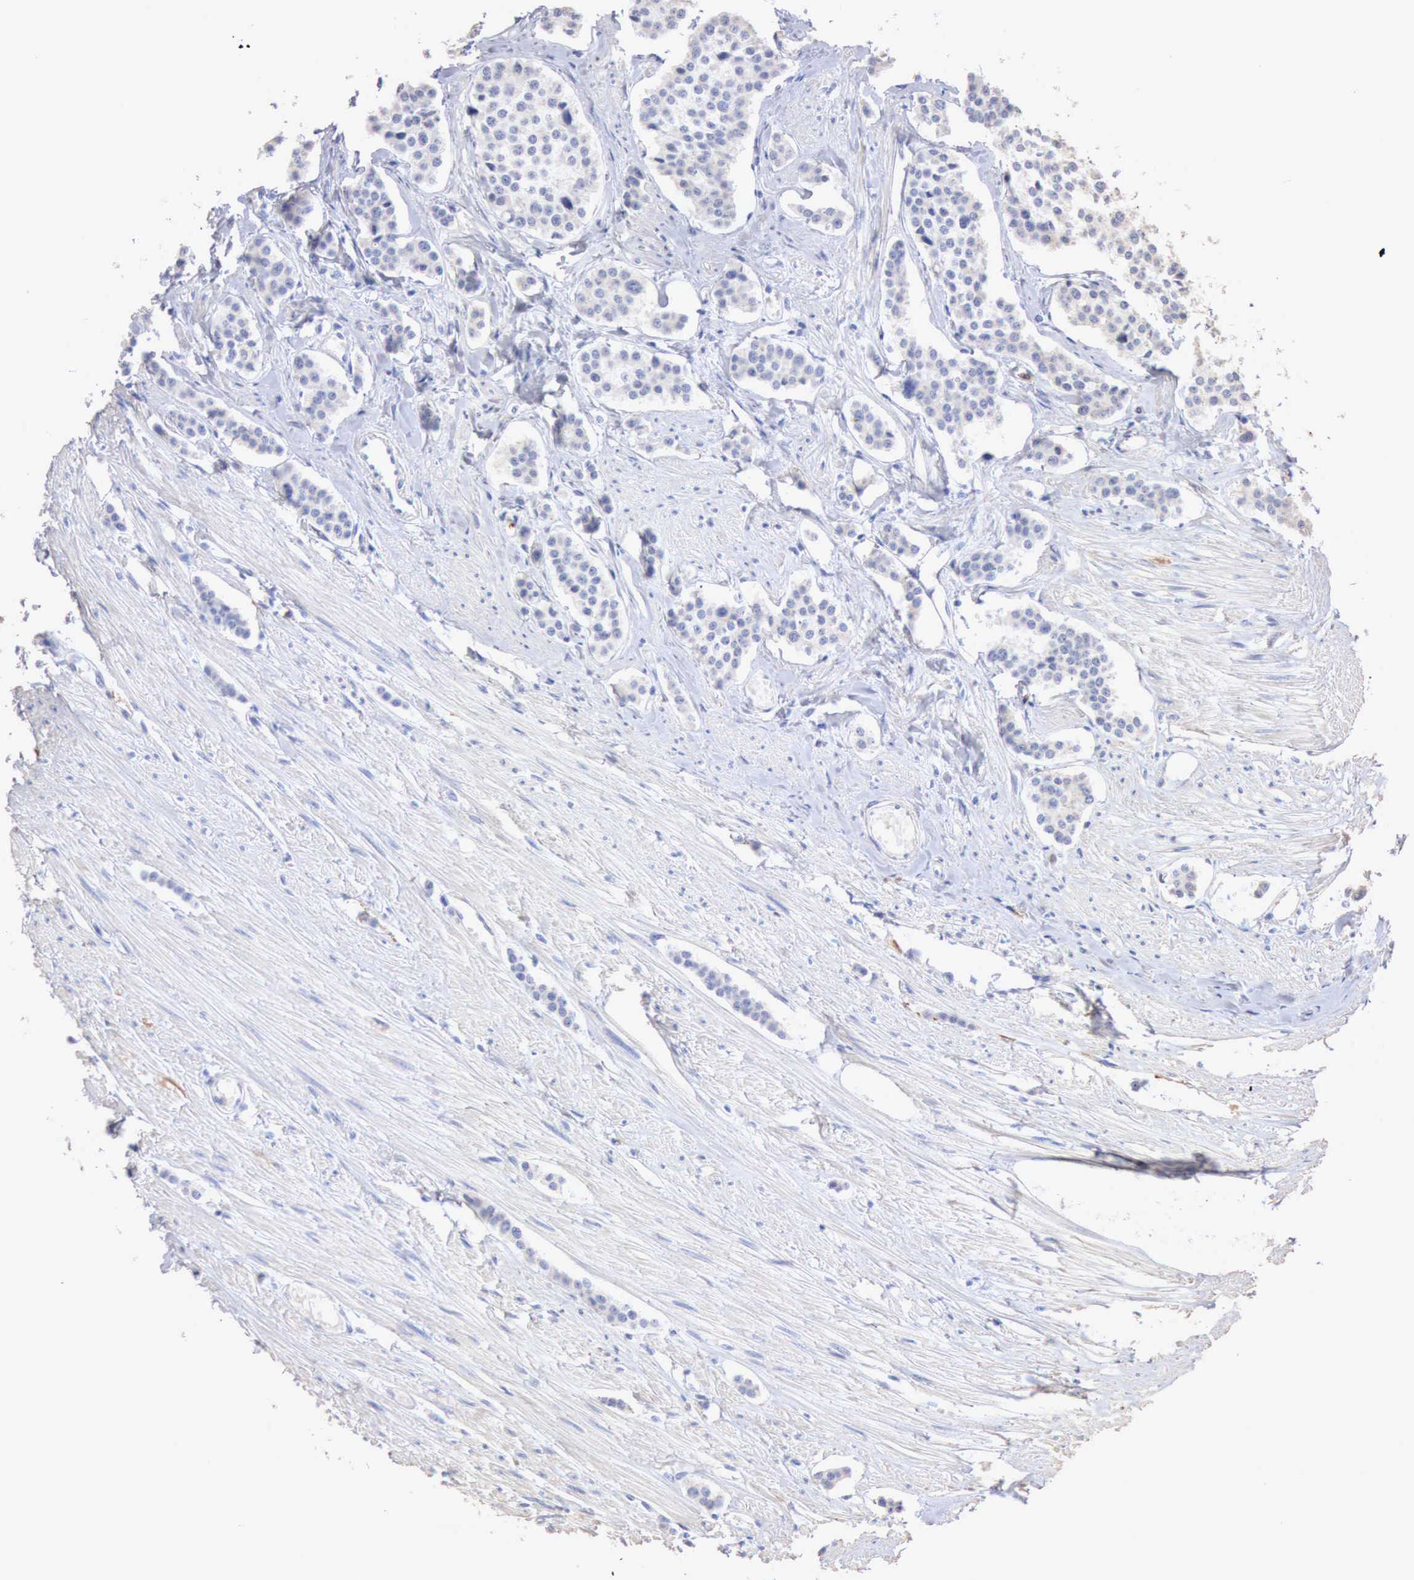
{"staining": {"intensity": "negative", "quantity": "none", "location": "none"}, "tissue": "carcinoid", "cell_type": "Tumor cells", "image_type": "cancer", "snomed": [{"axis": "morphology", "description": "Carcinoid, malignant, NOS"}, {"axis": "topography", "description": "Small intestine"}], "caption": "An IHC image of carcinoid is shown. There is no staining in tumor cells of carcinoid. (DAB immunohistochemistry (IHC), high magnification).", "gene": "KRT6B", "patient": {"sex": "male", "age": 60}}